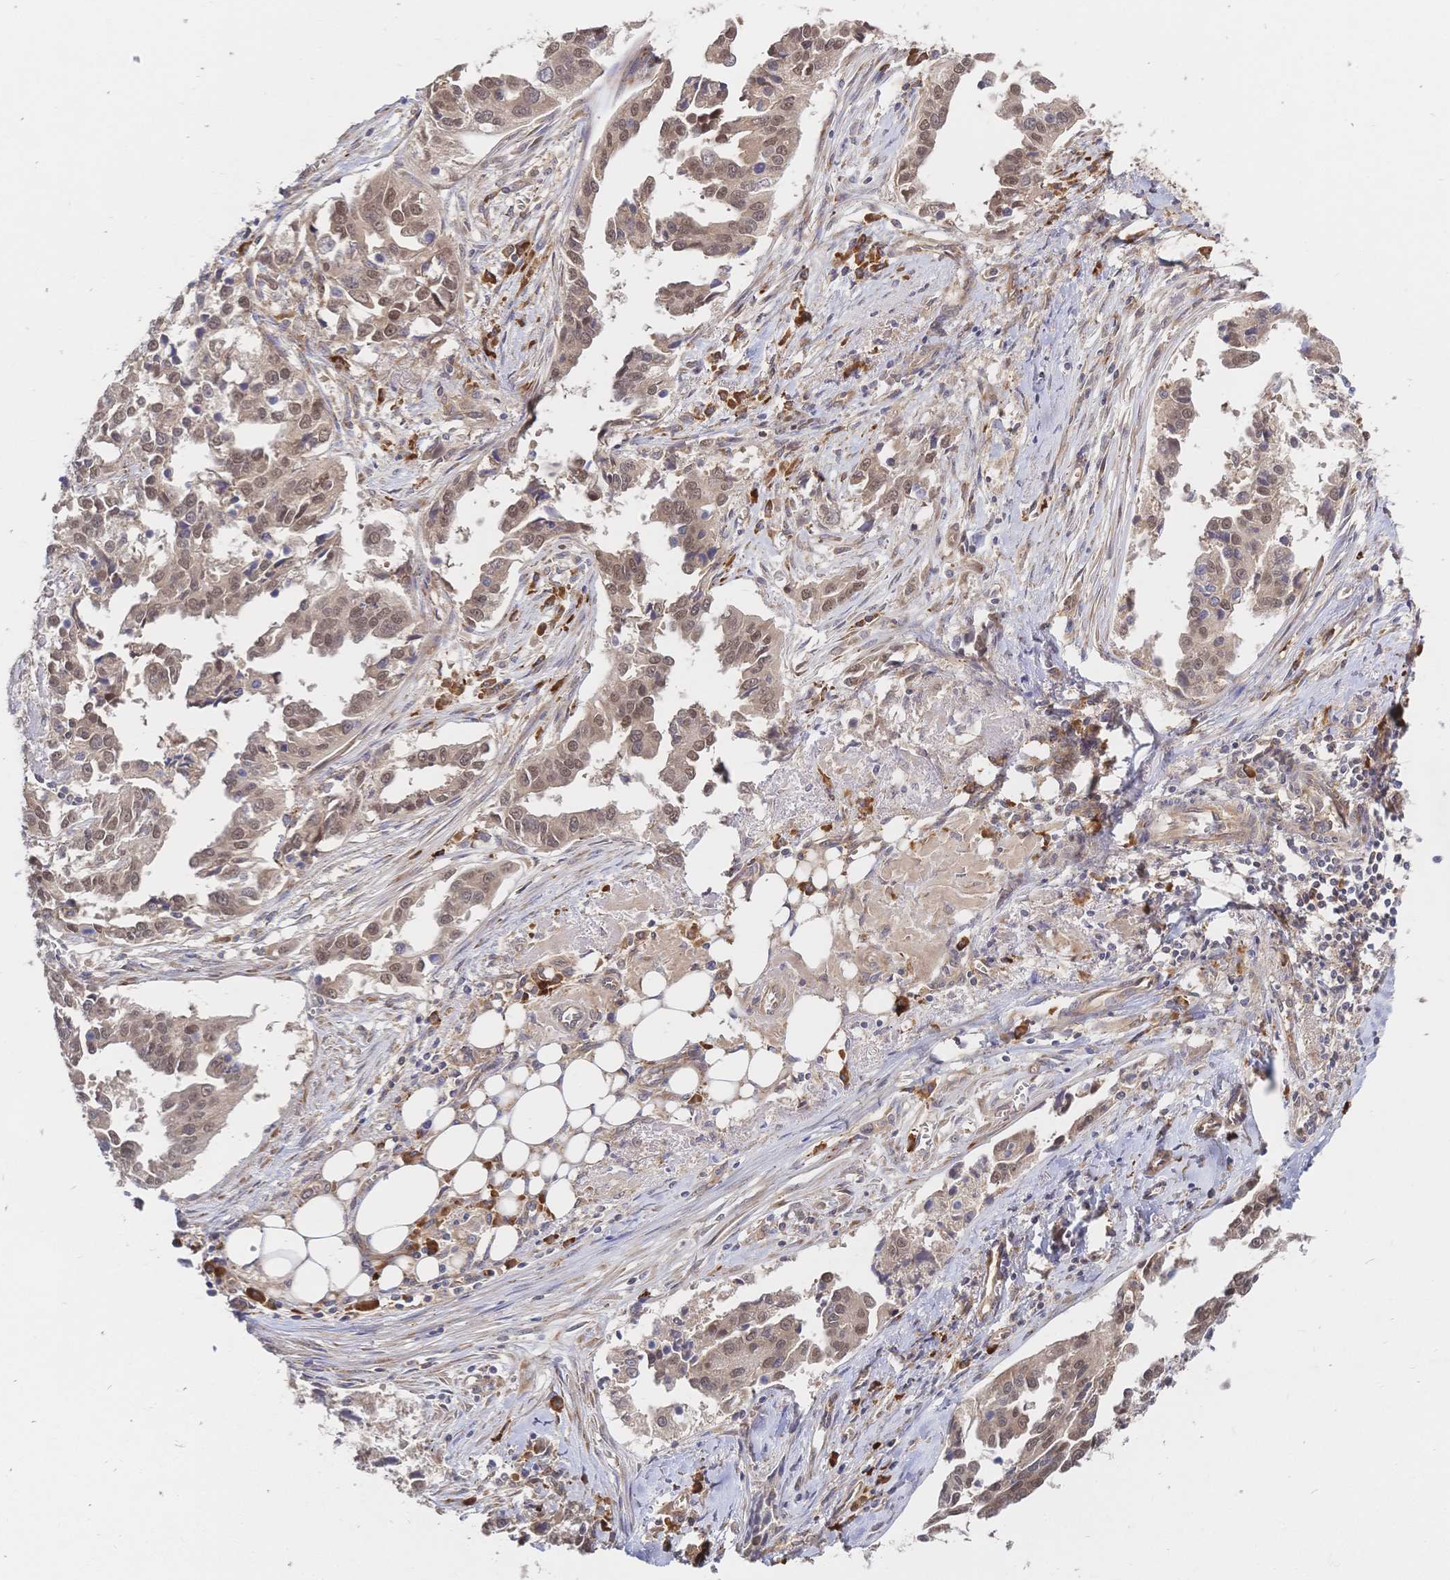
{"staining": {"intensity": "moderate", "quantity": ">75%", "location": "nuclear"}, "tissue": "ovarian cancer", "cell_type": "Tumor cells", "image_type": "cancer", "snomed": [{"axis": "morphology", "description": "Cystadenocarcinoma, serous, NOS"}, {"axis": "topography", "description": "Ovary"}], "caption": "Protein staining of ovarian serous cystadenocarcinoma tissue reveals moderate nuclear positivity in about >75% of tumor cells.", "gene": "LMO4", "patient": {"sex": "female", "age": 75}}